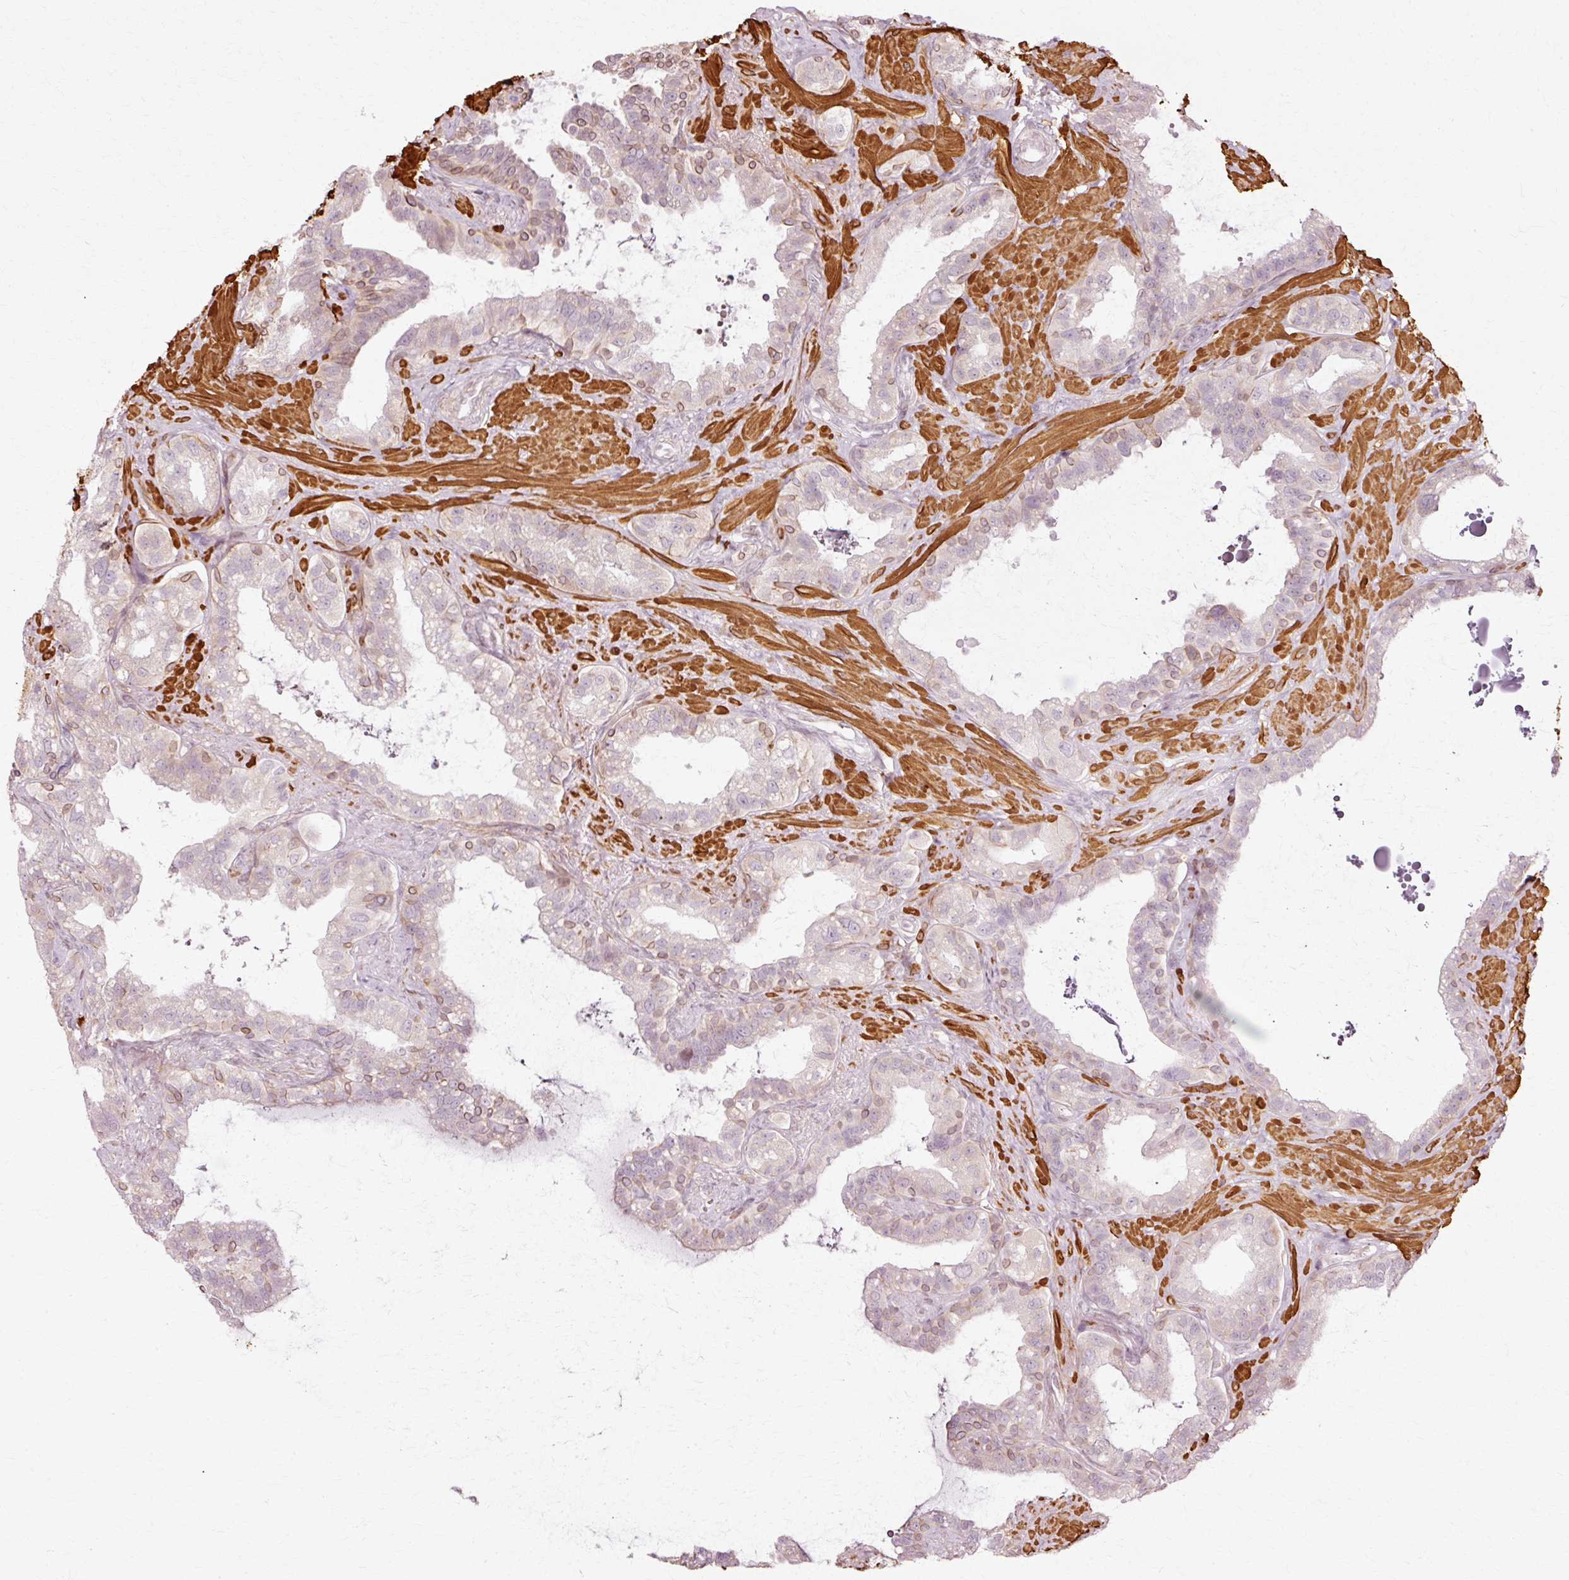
{"staining": {"intensity": "moderate", "quantity": "<25%", "location": "cytoplasmic/membranous,nuclear"}, "tissue": "seminal vesicle", "cell_type": "Glandular cells", "image_type": "normal", "snomed": [{"axis": "morphology", "description": "Normal tissue, NOS"}, {"axis": "topography", "description": "Seminal veicle"}, {"axis": "topography", "description": "Peripheral nerve tissue"}], "caption": "This micrograph demonstrates benign seminal vesicle stained with immunohistochemistry to label a protein in brown. The cytoplasmic/membranous,nuclear of glandular cells show moderate positivity for the protein. Nuclei are counter-stained blue.", "gene": "RANBP2", "patient": {"sex": "male", "age": 76}}